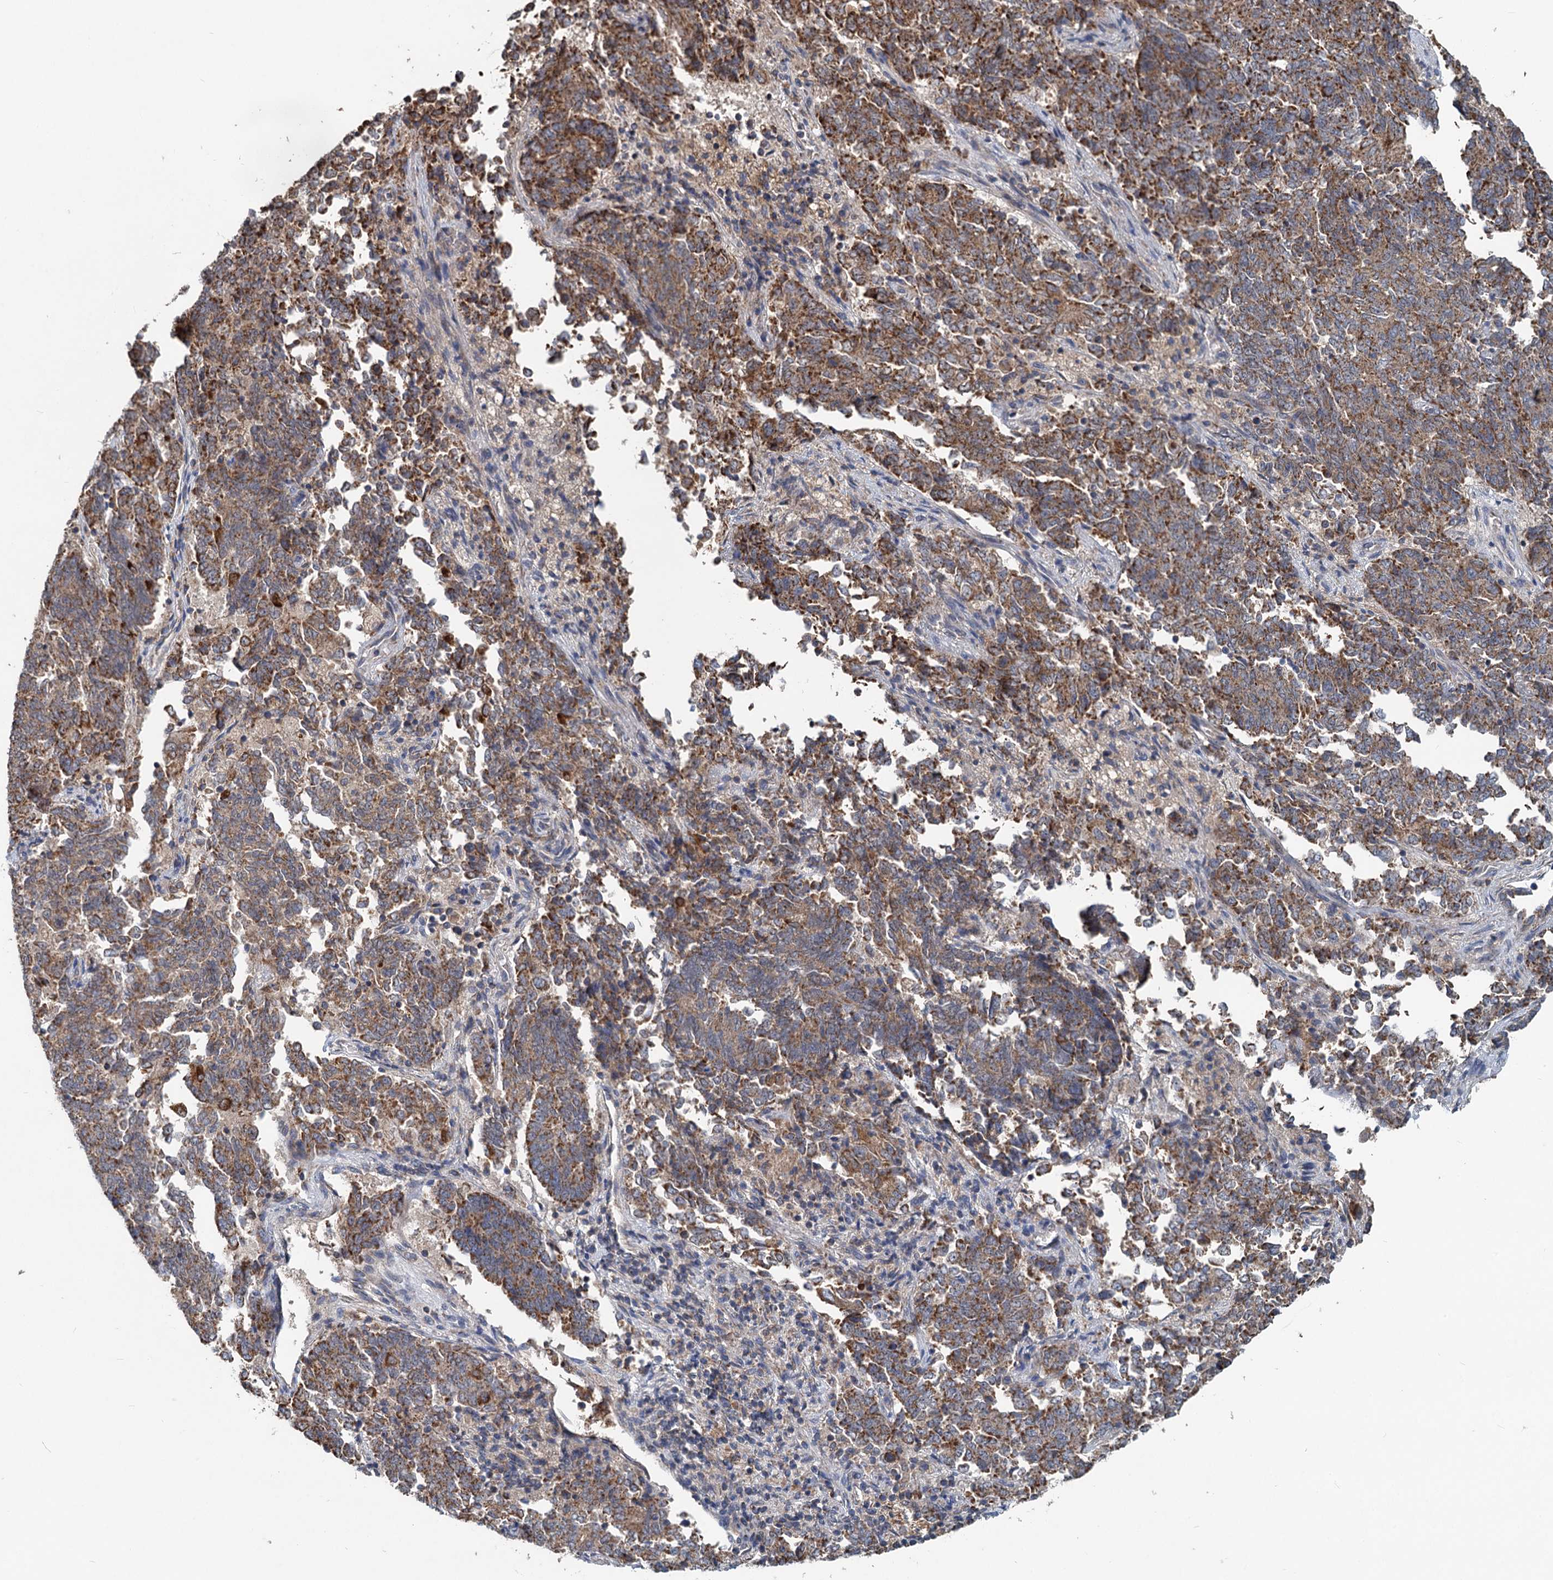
{"staining": {"intensity": "moderate", "quantity": ">75%", "location": "cytoplasmic/membranous"}, "tissue": "endometrial cancer", "cell_type": "Tumor cells", "image_type": "cancer", "snomed": [{"axis": "morphology", "description": "Adenocarcinoma, NOS"}, {"axis": "topography", "description": "Endometrium"}], "caption": "This is an image of IHC staining of endometrial adenocarcinoma, which shows moderate positivity in the cytoplasmic/membranous of tumor cells.", "gene": "OTUB1", "patient": {"sex": "female", "age": 80}}